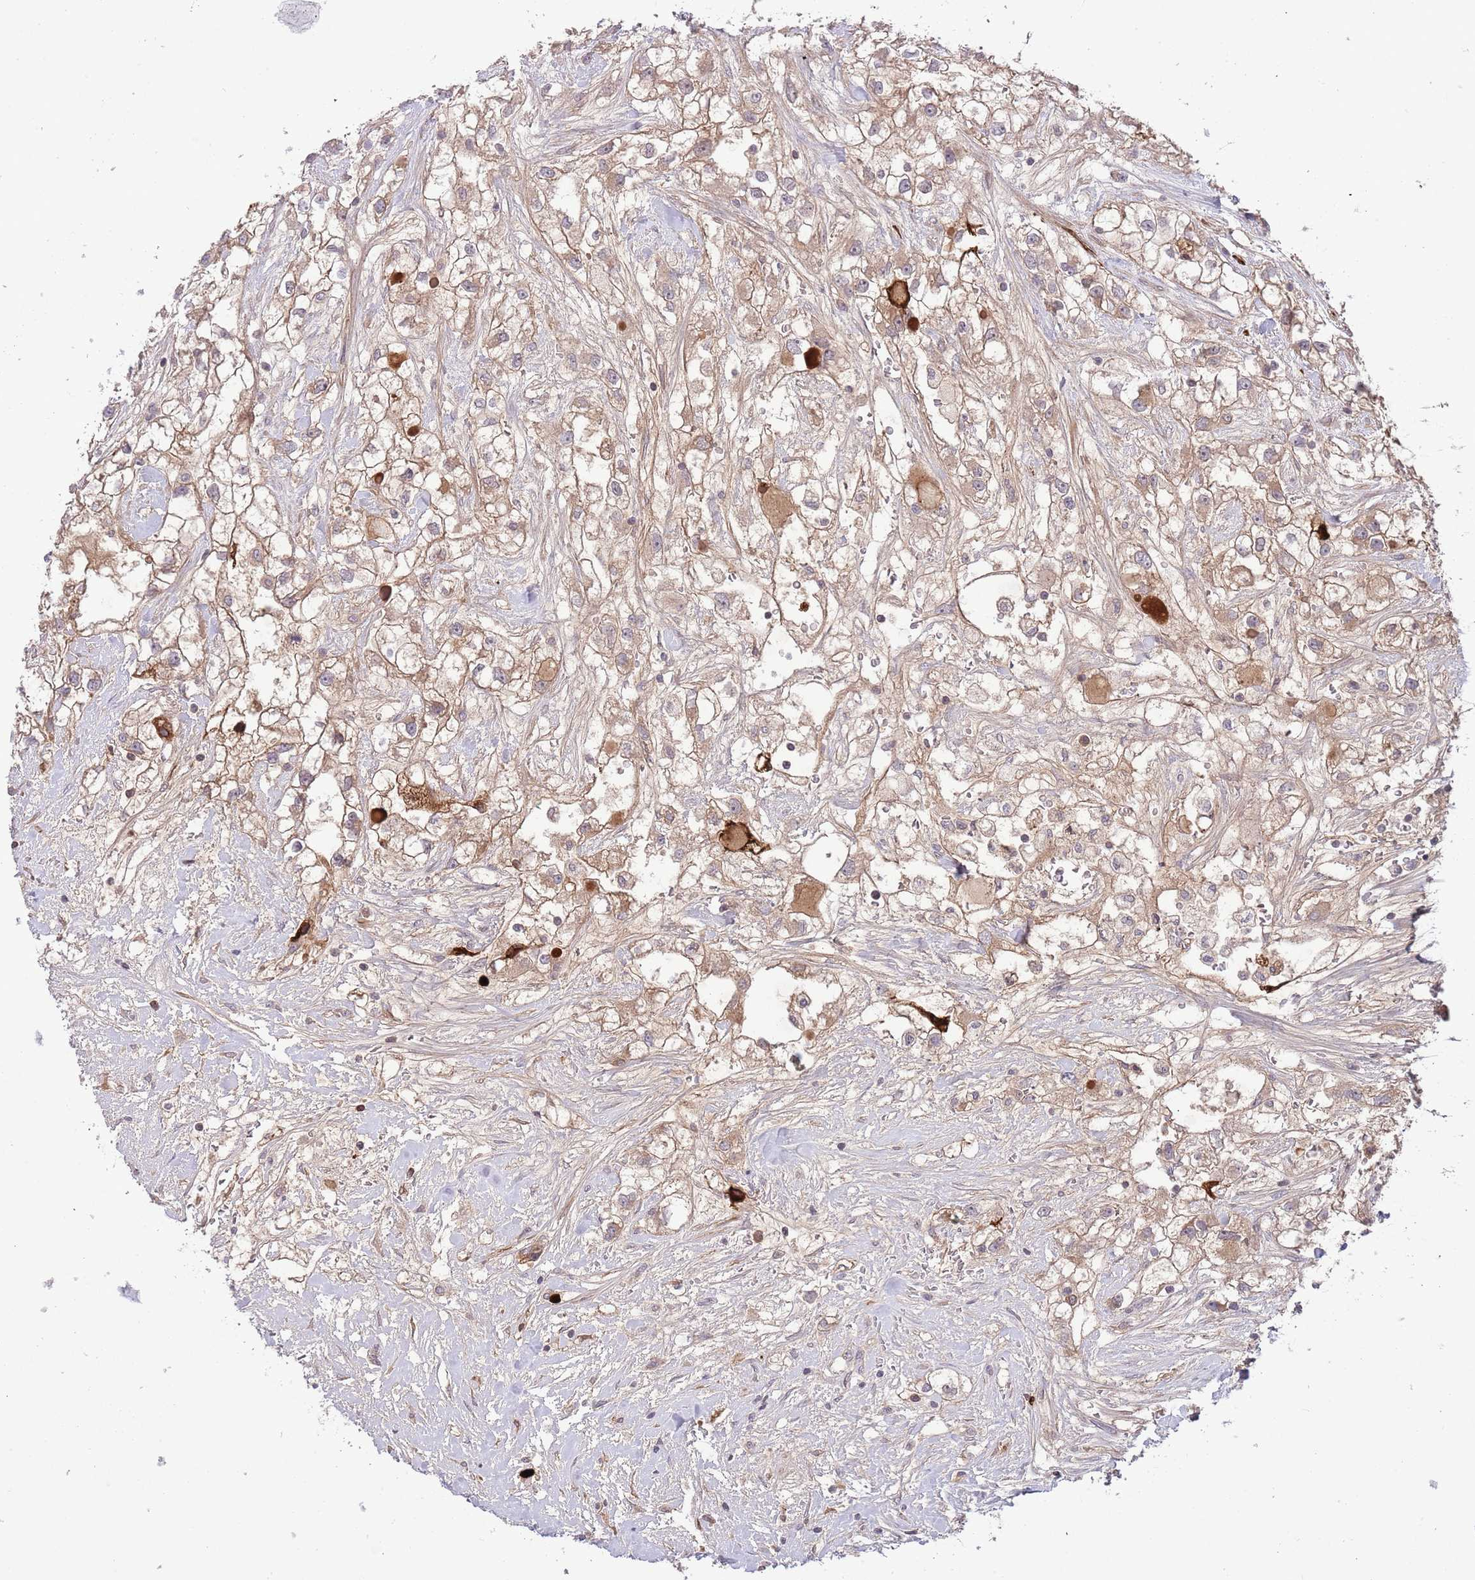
{"staining": {"intensity": "moderate", "quantity": "25%-75%", "location": "cytoplasmic/membranous"}, "tissue": "renal cancer", "cell_type": "Tumor cells", "image_type": "cancer", "snomed": [{"axis": "morphology", "description": "Adenocarcinoma, NOS"}, {"axis": "topography", "description": "Kidney"}], "caption": "This photomicrograph reveals immunohistochemistry (IHC) staining of human renal cancer, with medium moderate cytoplasmic/membranous staining in about 25%-75% of tumor cells.", "gene": "DPP10", "patient": {"sex": "male", "age": 59}}